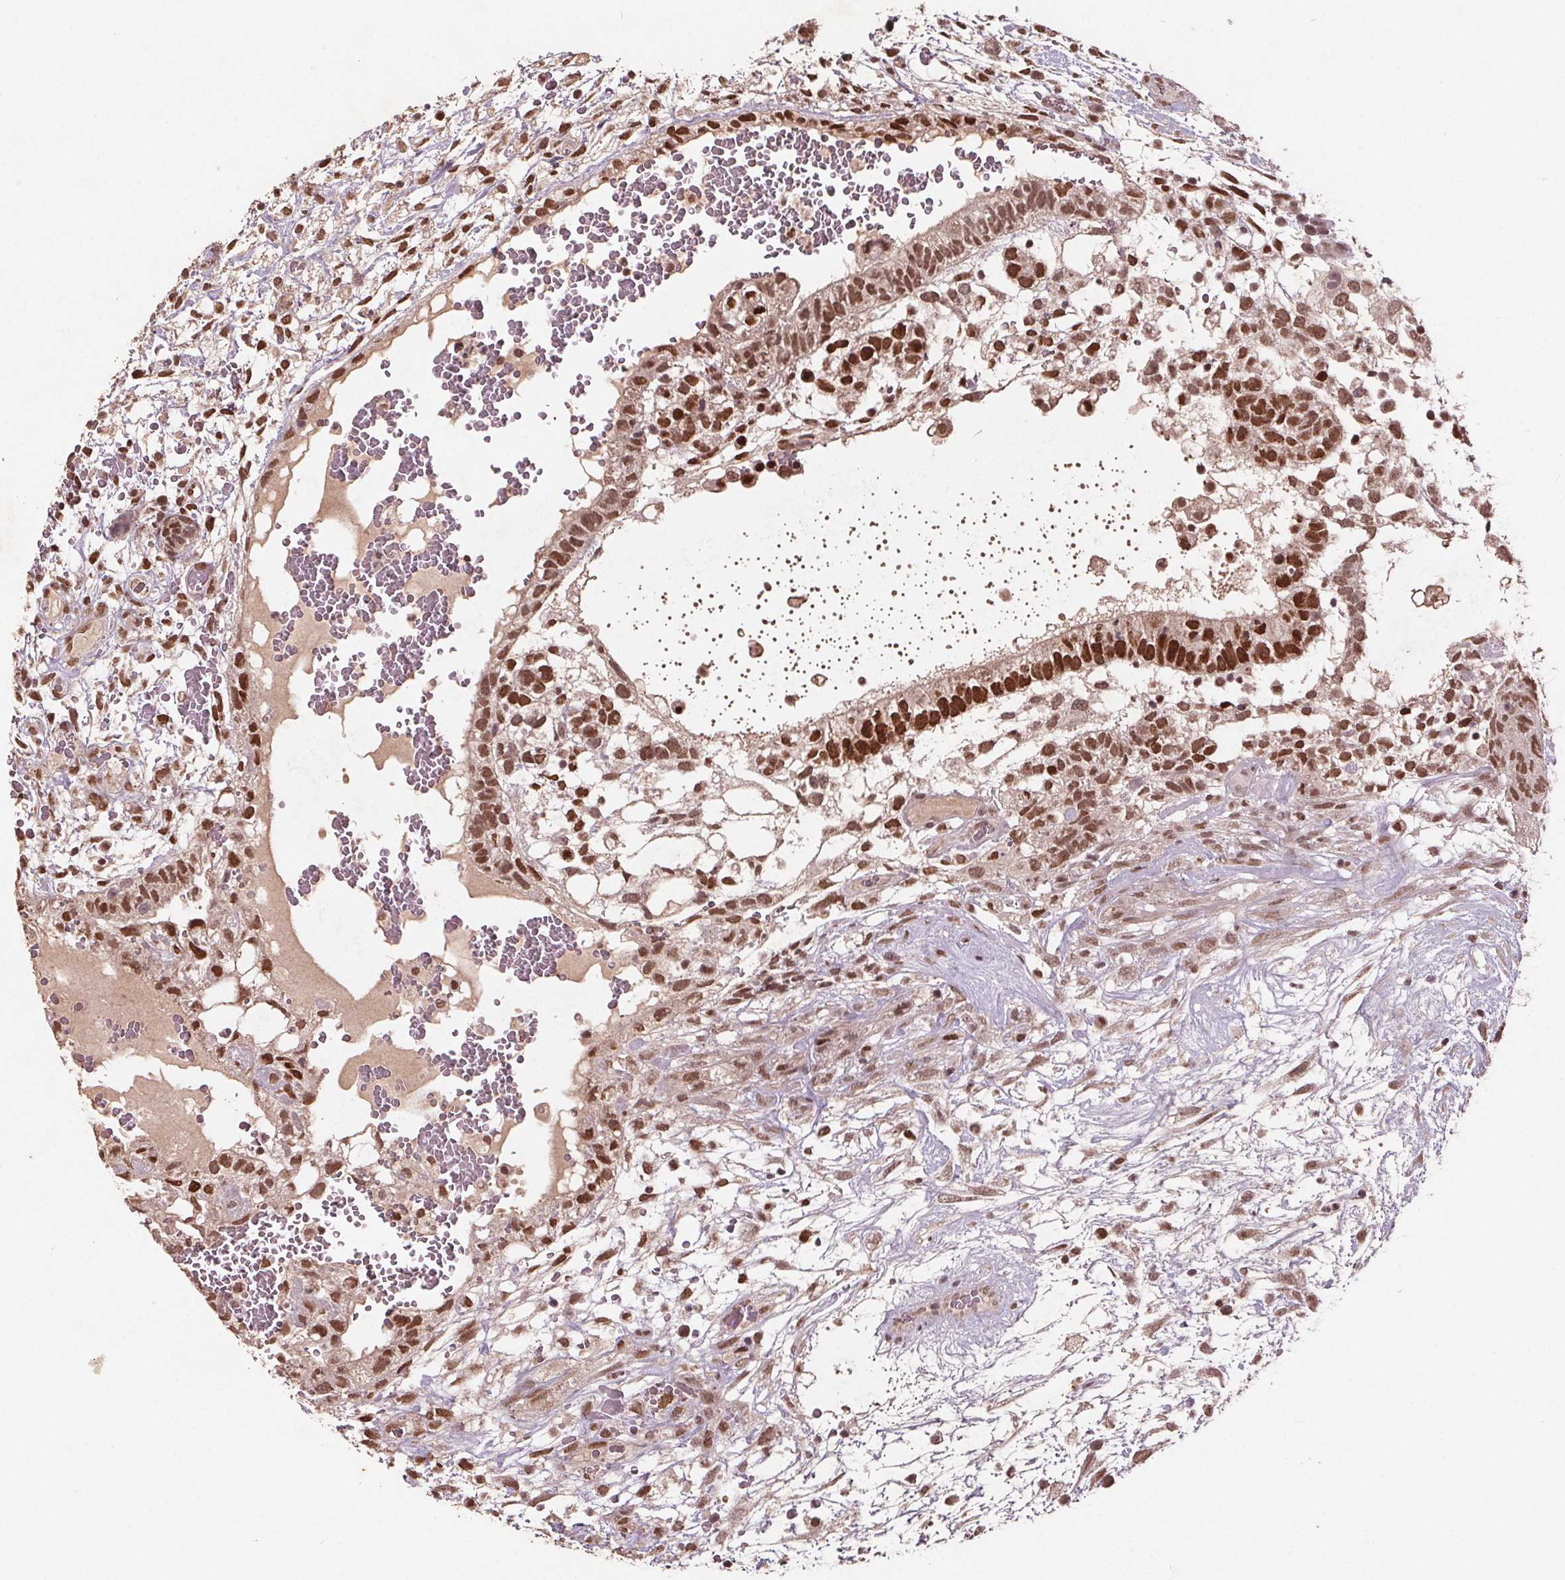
{"staining": {"intensity": "strong", "quantity": ">75%", "location": "nuclear"}, "tissue": "testis cancer", "cell_type": "Tumor cells", "image_type": "cancer", "snomed": [{"axis": "morphology", "description": "Normal tissue, NOS"}, {"axis": "morphology", "description": "Carcinoma, Embryonal, NOS"}, {"axis": "topography", "description": "Testis"}], "caption": "Protein staining of testis cancer (embryonal carcinoma) tissue exhibits strong nuclear positivity in about >75% of tumor cells.", "gene": "DNMT3B", "patient": {"sex": "male", "age": 32}}